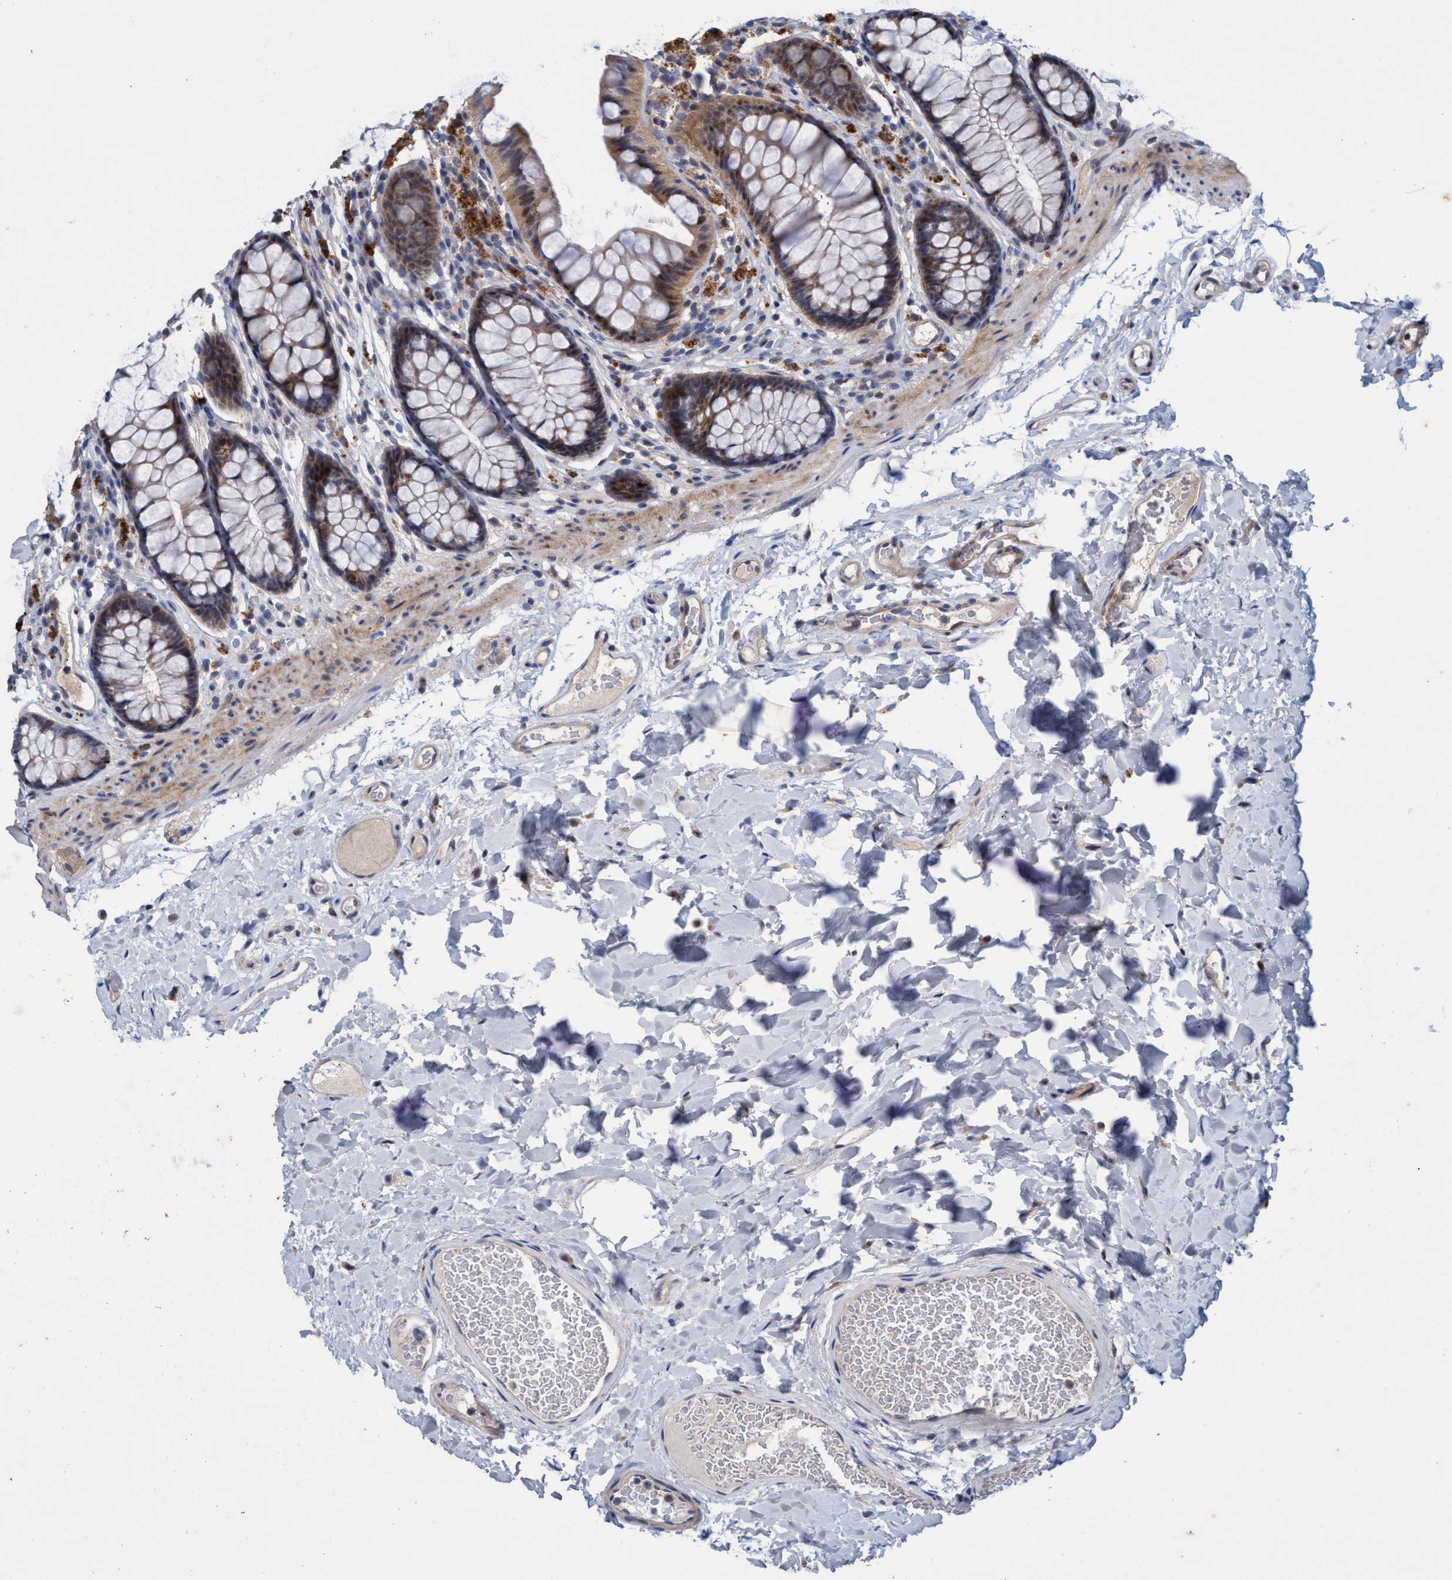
{"staining": {"intensity": "weak", "quantity": ">75%", "location": "cytoplasmic/membranous"}, "tissue": "colon", "cell_type": "Endothelial cells", "image_type": "normal", "snomed": [{"axis": "morphology", "description": "Normal tissue, NOS"}, {"axis": "topography", "description": "Colon"}], "caption": "Immunohistochemical staining of benign colon reveals low levels of weak cytoplasmic/membranous expression in approximately >75% of endothelial cells.", "gene": "ZNF677", "patient": {"sex": "female", "age": 55}}